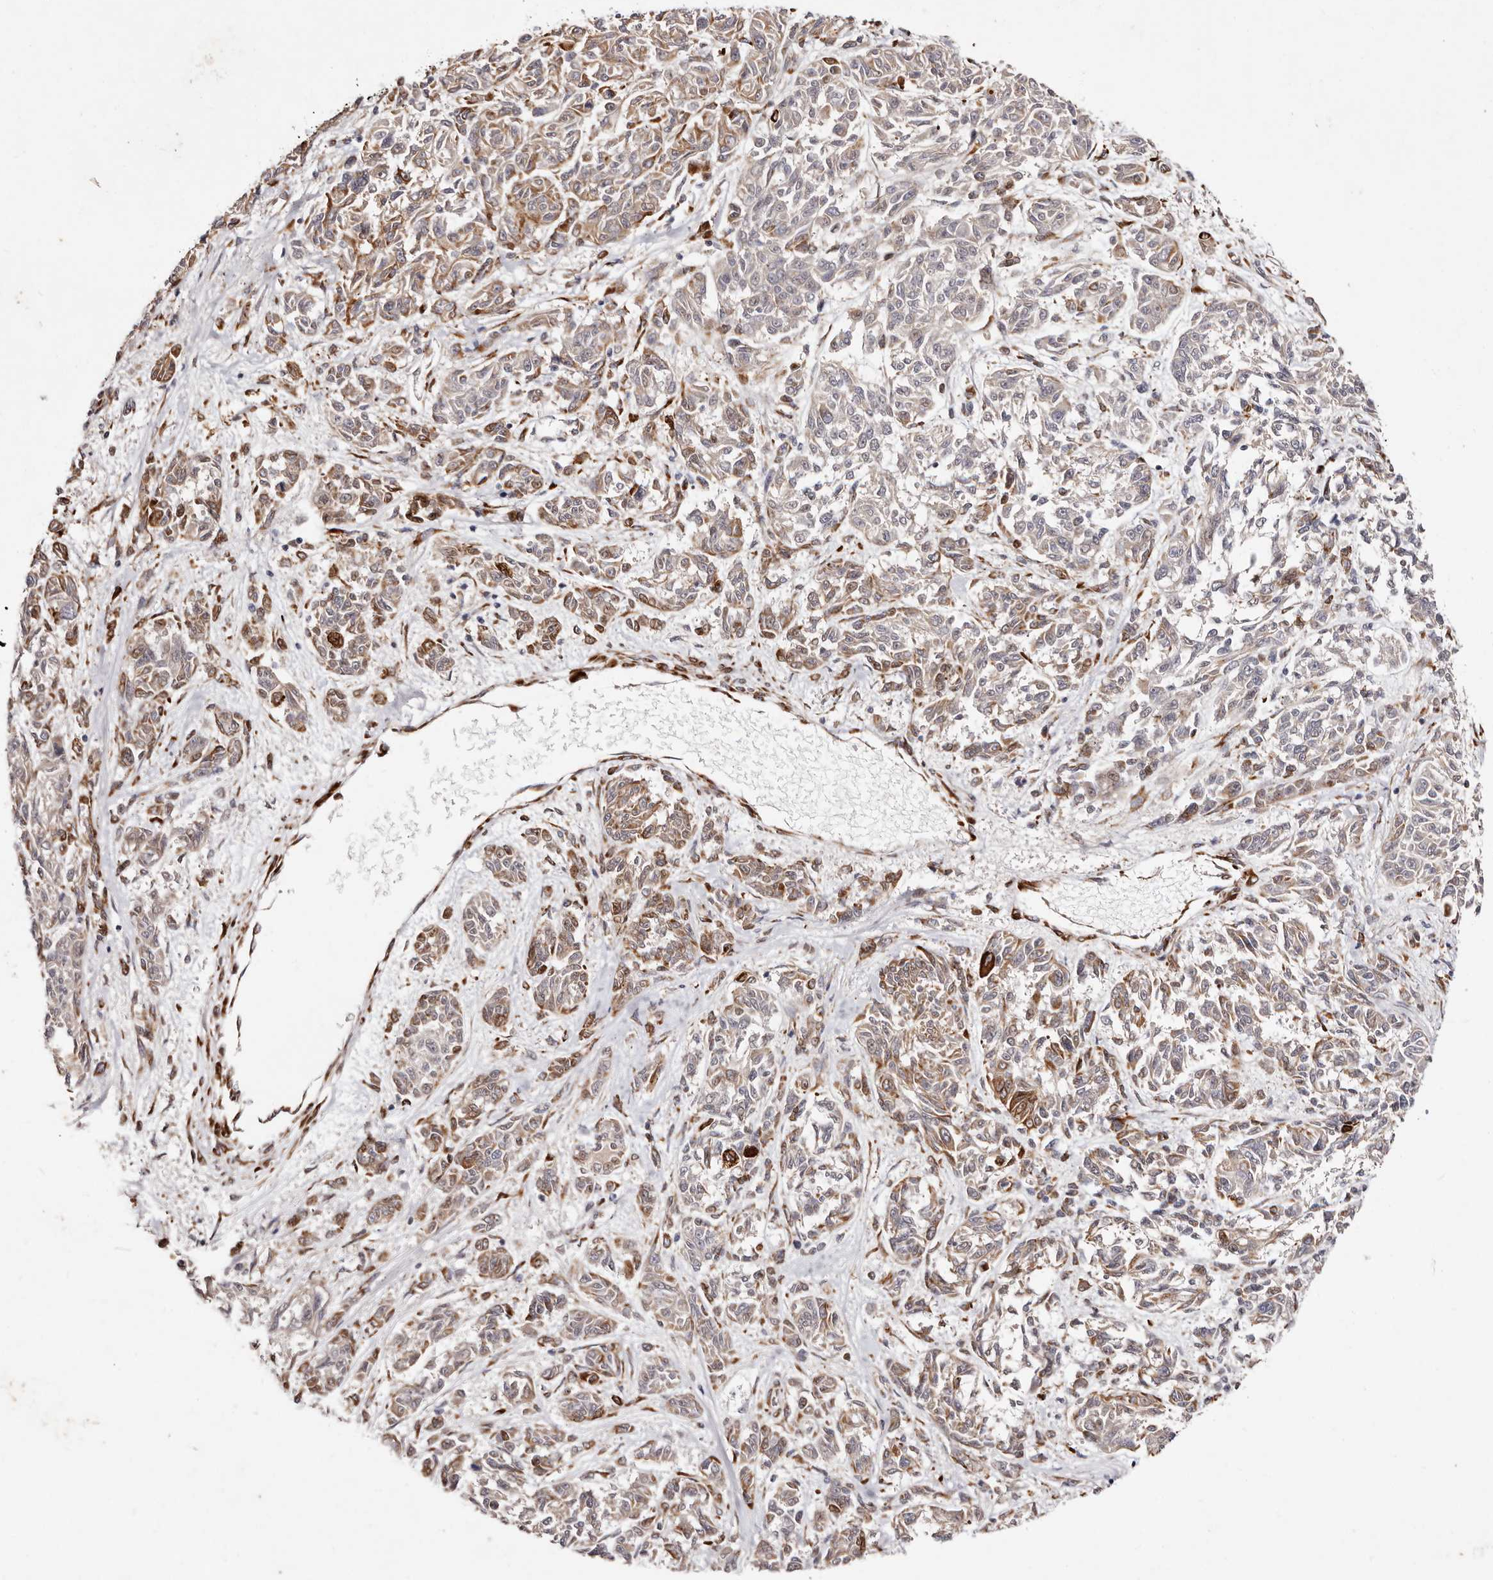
{"staining": {"intensity": "moderate", "quantity": ">75%", "location": "cytoplasmic/membranous"}, "tissue": "melanoma", "cell_type": "Tumor cells", "image_type": "cancer", "snomed": [{"axis": "morphology", "description": "Malignant melanoma, NOS"}, {"axis": "topography", "description": "Skin"}], "caption": "A medium amount of moderate cytoplasmic/membranous positivity is seen in about >75% of tumor cells in melanoma tissue.", "gene": "BCL2L15", "patient": {"sex": "male", "age": 53}}